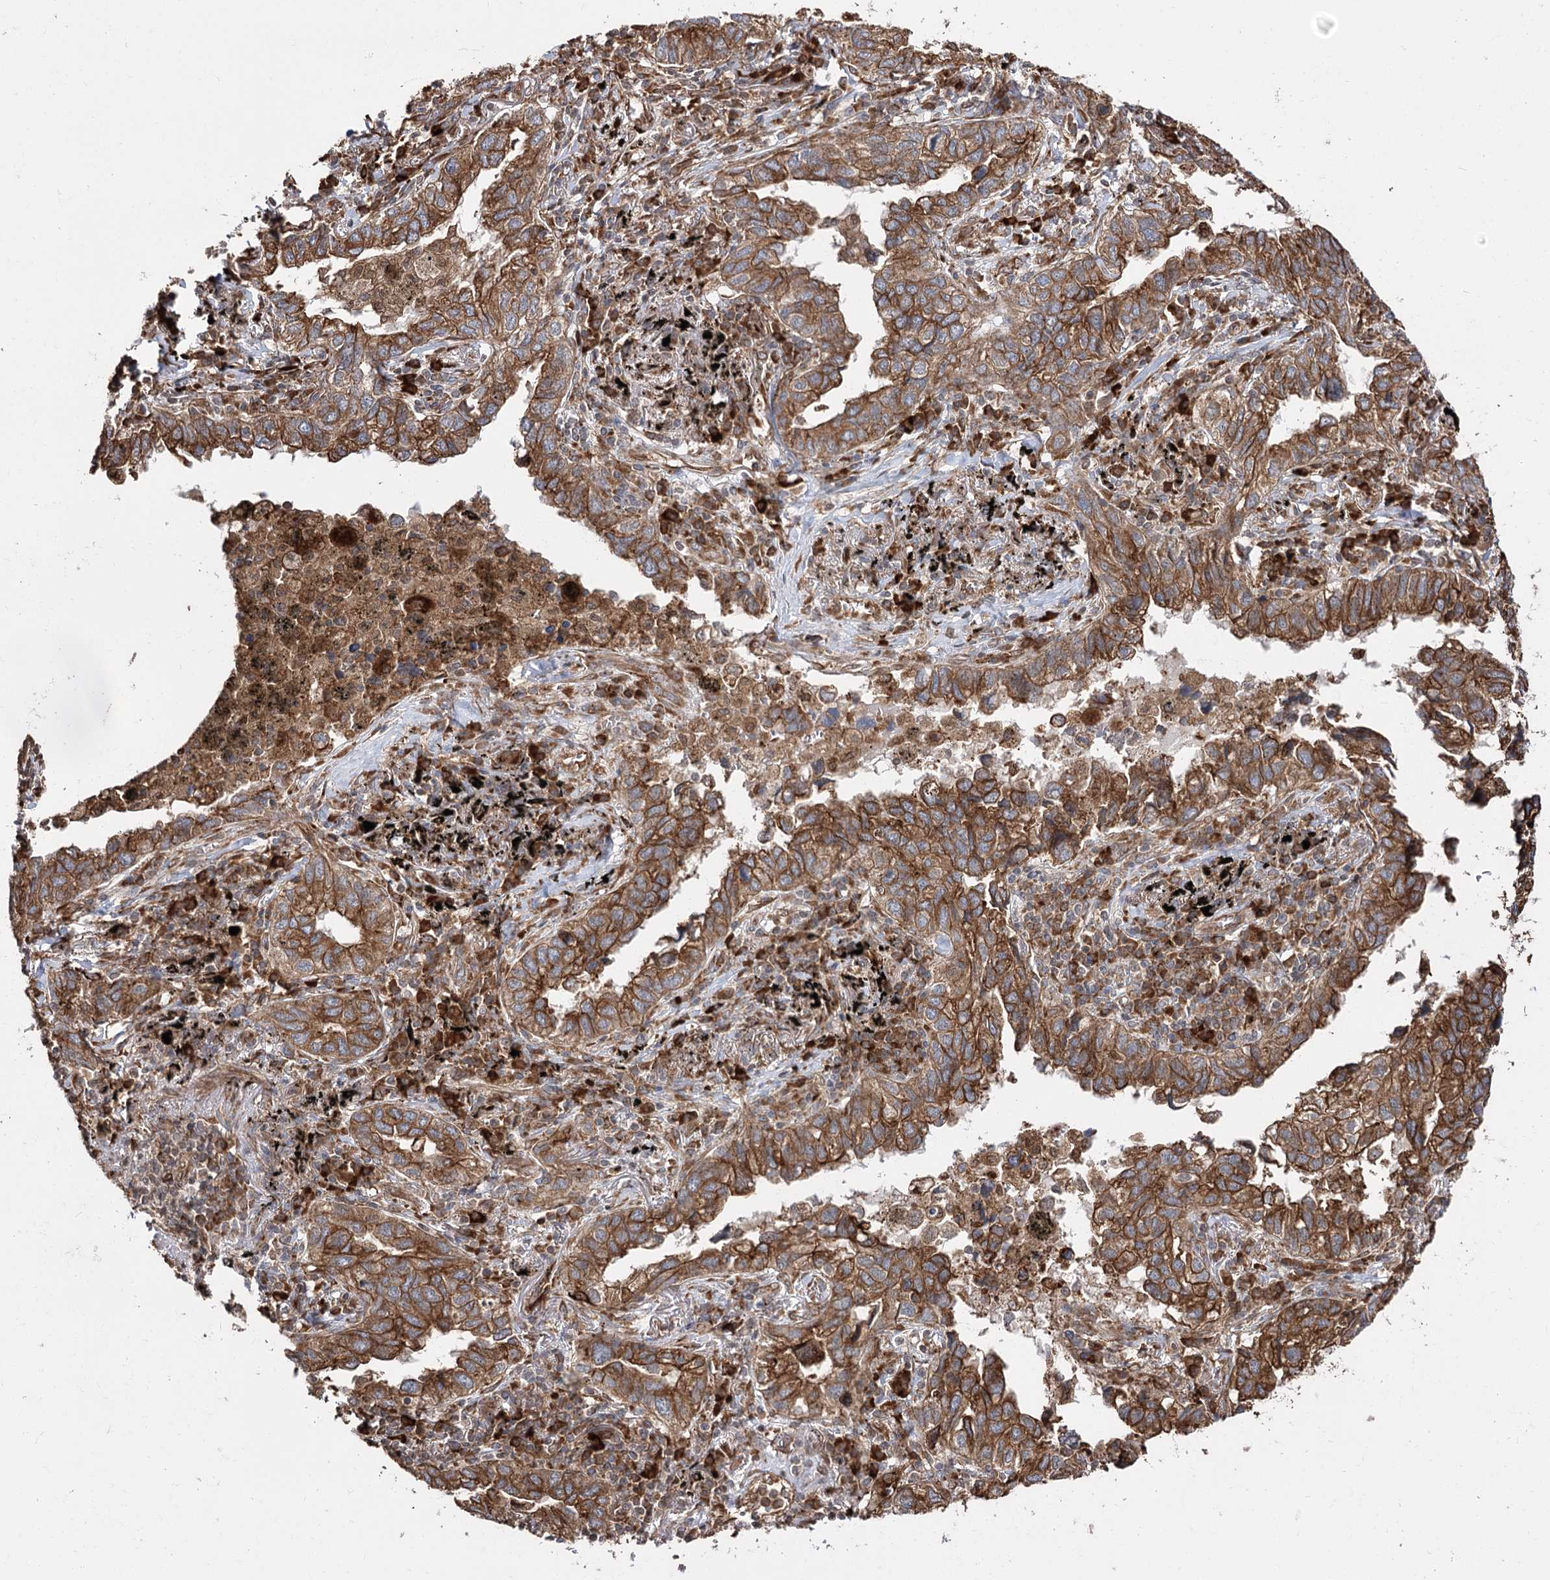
{"staining": {"intensity": "strong", "quantity": ">75%", "location": "cytoplasmic/membranous"}, "tissue": "lung cancer", "cell_type": "Tumor cells", "image_type": "cancer", "snomed": [{"axis": "morphology", "description": "Adenocarcinoma, NOS"}, {"axis": "topography", "description": "Lung"}], "caption": "A high amount of strong cytoplasmic/membranous positivity is identified in approximately >75% of tumor cells in lung cancer tissue.", "gene": "DNAJB14", "patient": {"sex": "male", "age": 65}}